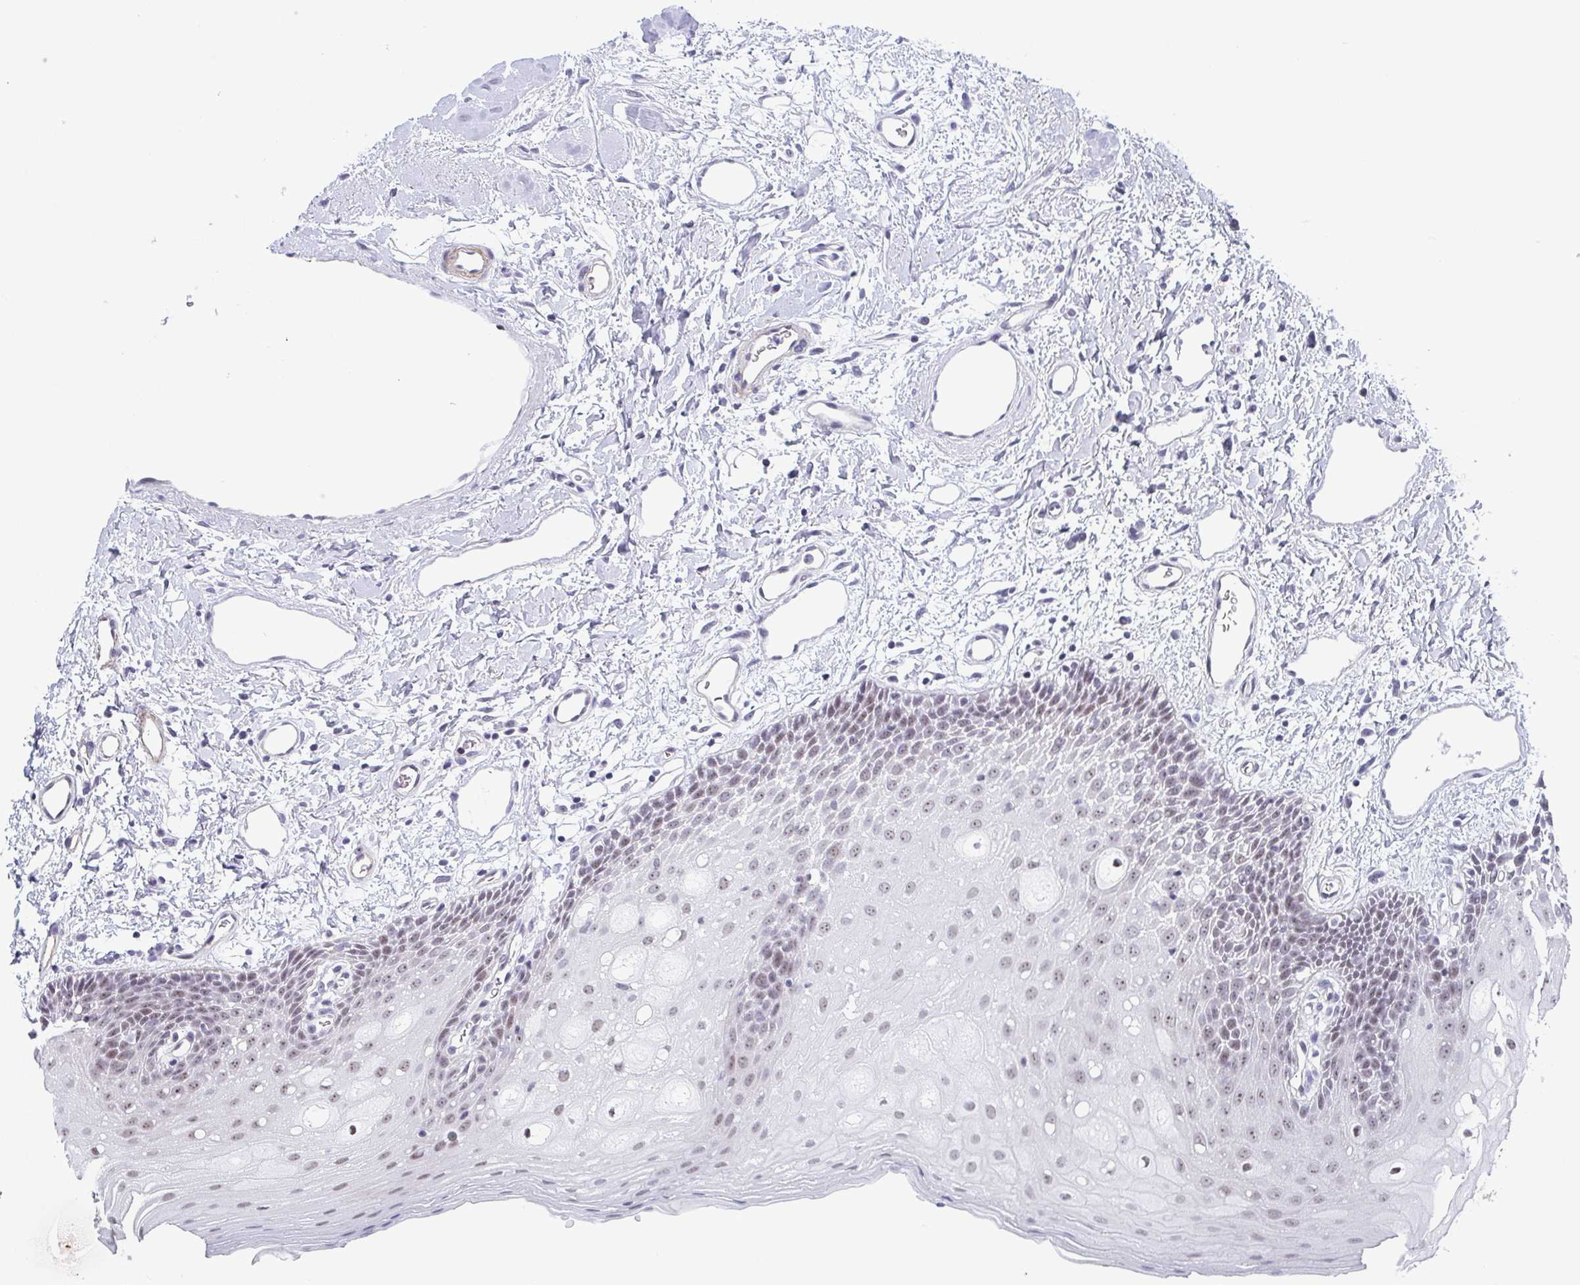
{"staining": {"intensity": "weak", "quantity": "25%-75%", "location": "nuclear"}, "tissue": "oral mucosa", "cell_type": "Squamous epithelial cells", "image_type": "normal", "snomed": [{"axis": "morphology", "description": "Normal tissue, NOS"}, {"axis": "topography", "description": "Oral tissue"}], "caption": "Approximately 25%-75% of squamous epithelial cells in benign oral mucosa show weak nuclear protein positivity as visualized by brown immunohistochemical staining.", "gene": "EXOSC7", "patient": {"sex": "female", "age": 43}}